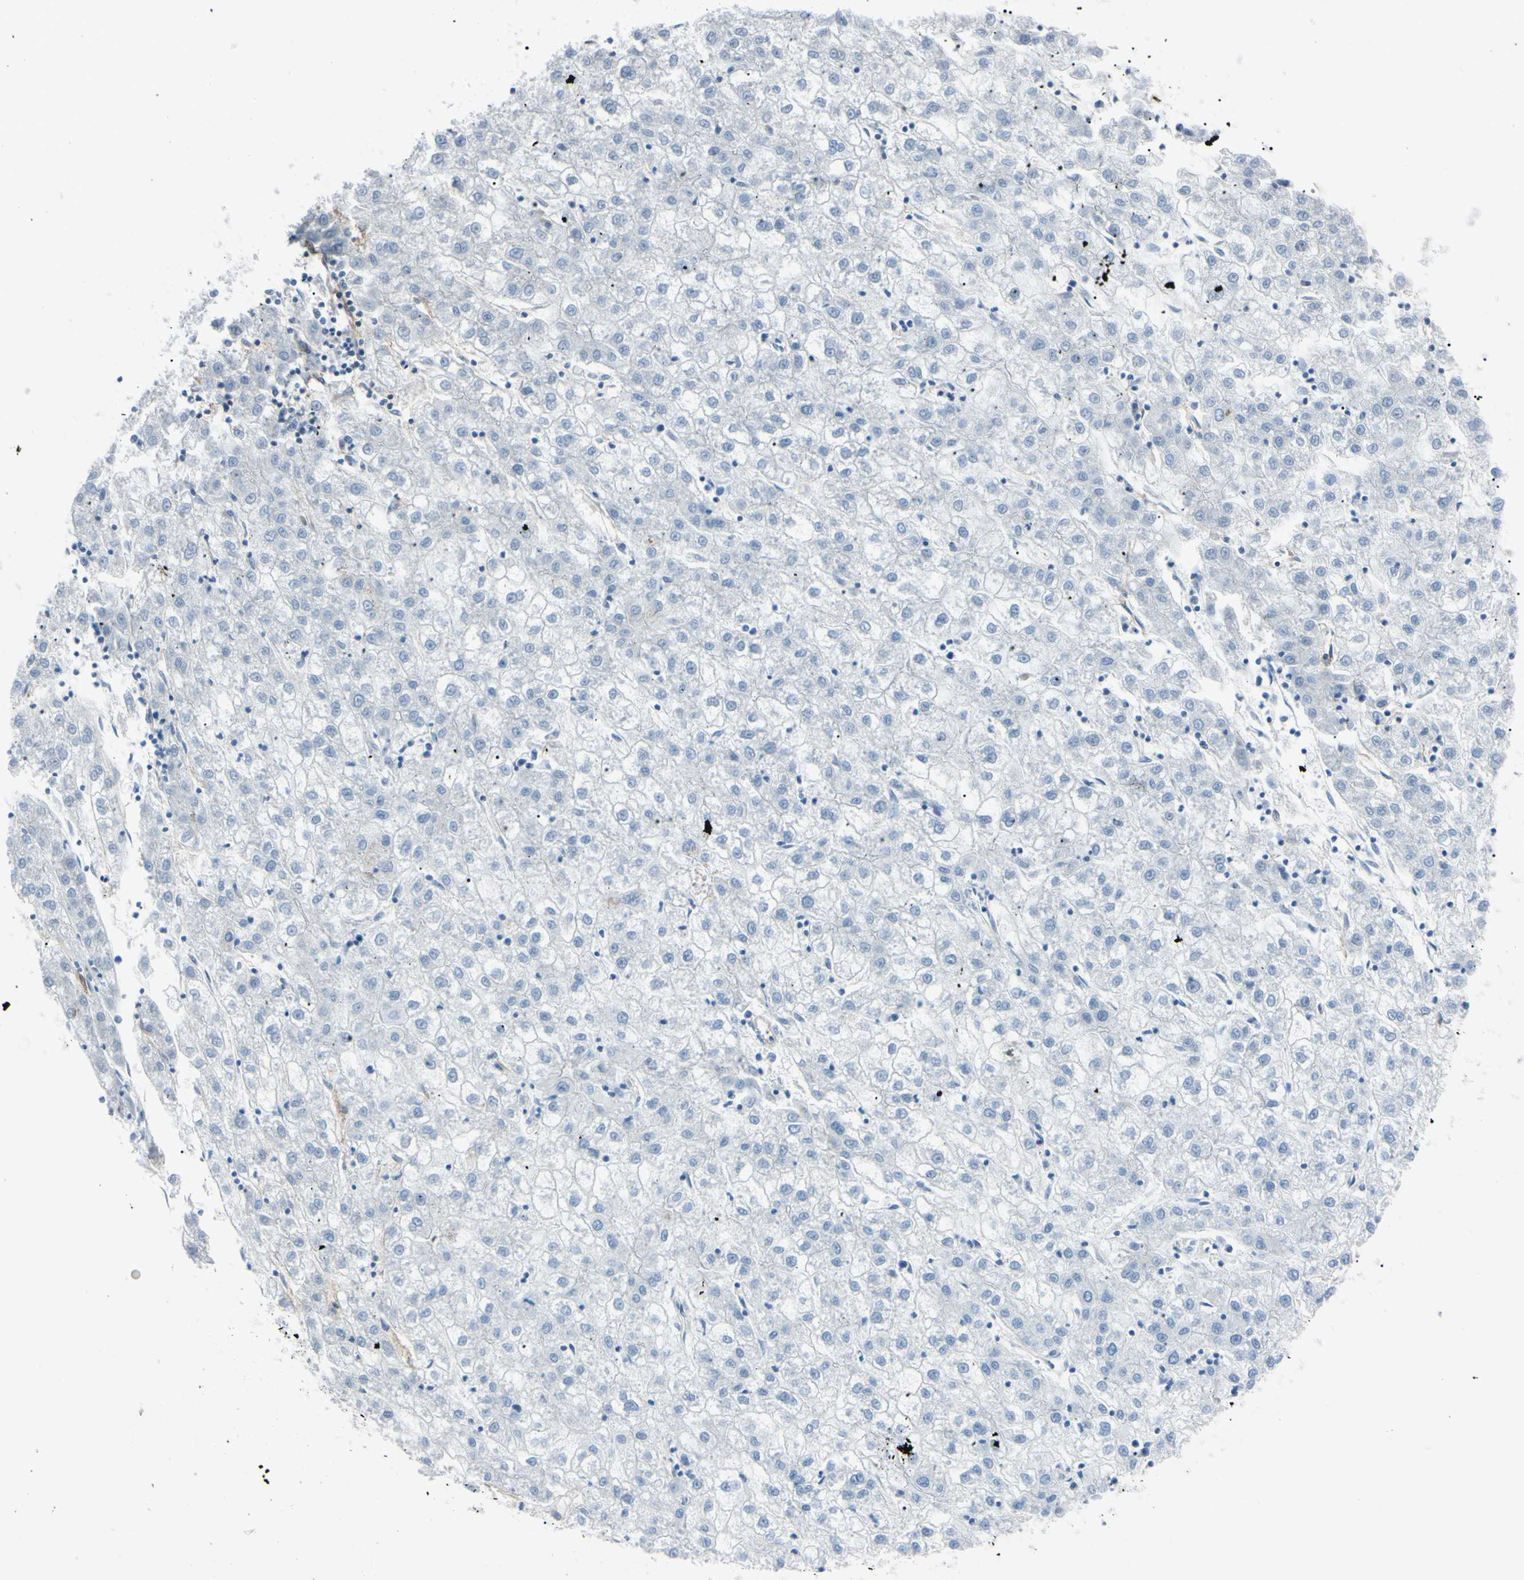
{"staining": {"intensity": "negative", "quantity": "none", "location": "none"}, "tissue": "liver cancer", "cell_type": "Tumor cells", "image_type": "cancer", "snomed": [{"axis": "morphology", "description": "Carcinoma, Hepatocellular, NOS"}, {"axis": "topography", "description": "Liver"}], "caption": "Liver cancer stained for a protein using immunohistochemistry (IHC) exhibits no expression tumor cells.", "gene": "FOLH1", "patient": {"sex": "male", "age": 72}}